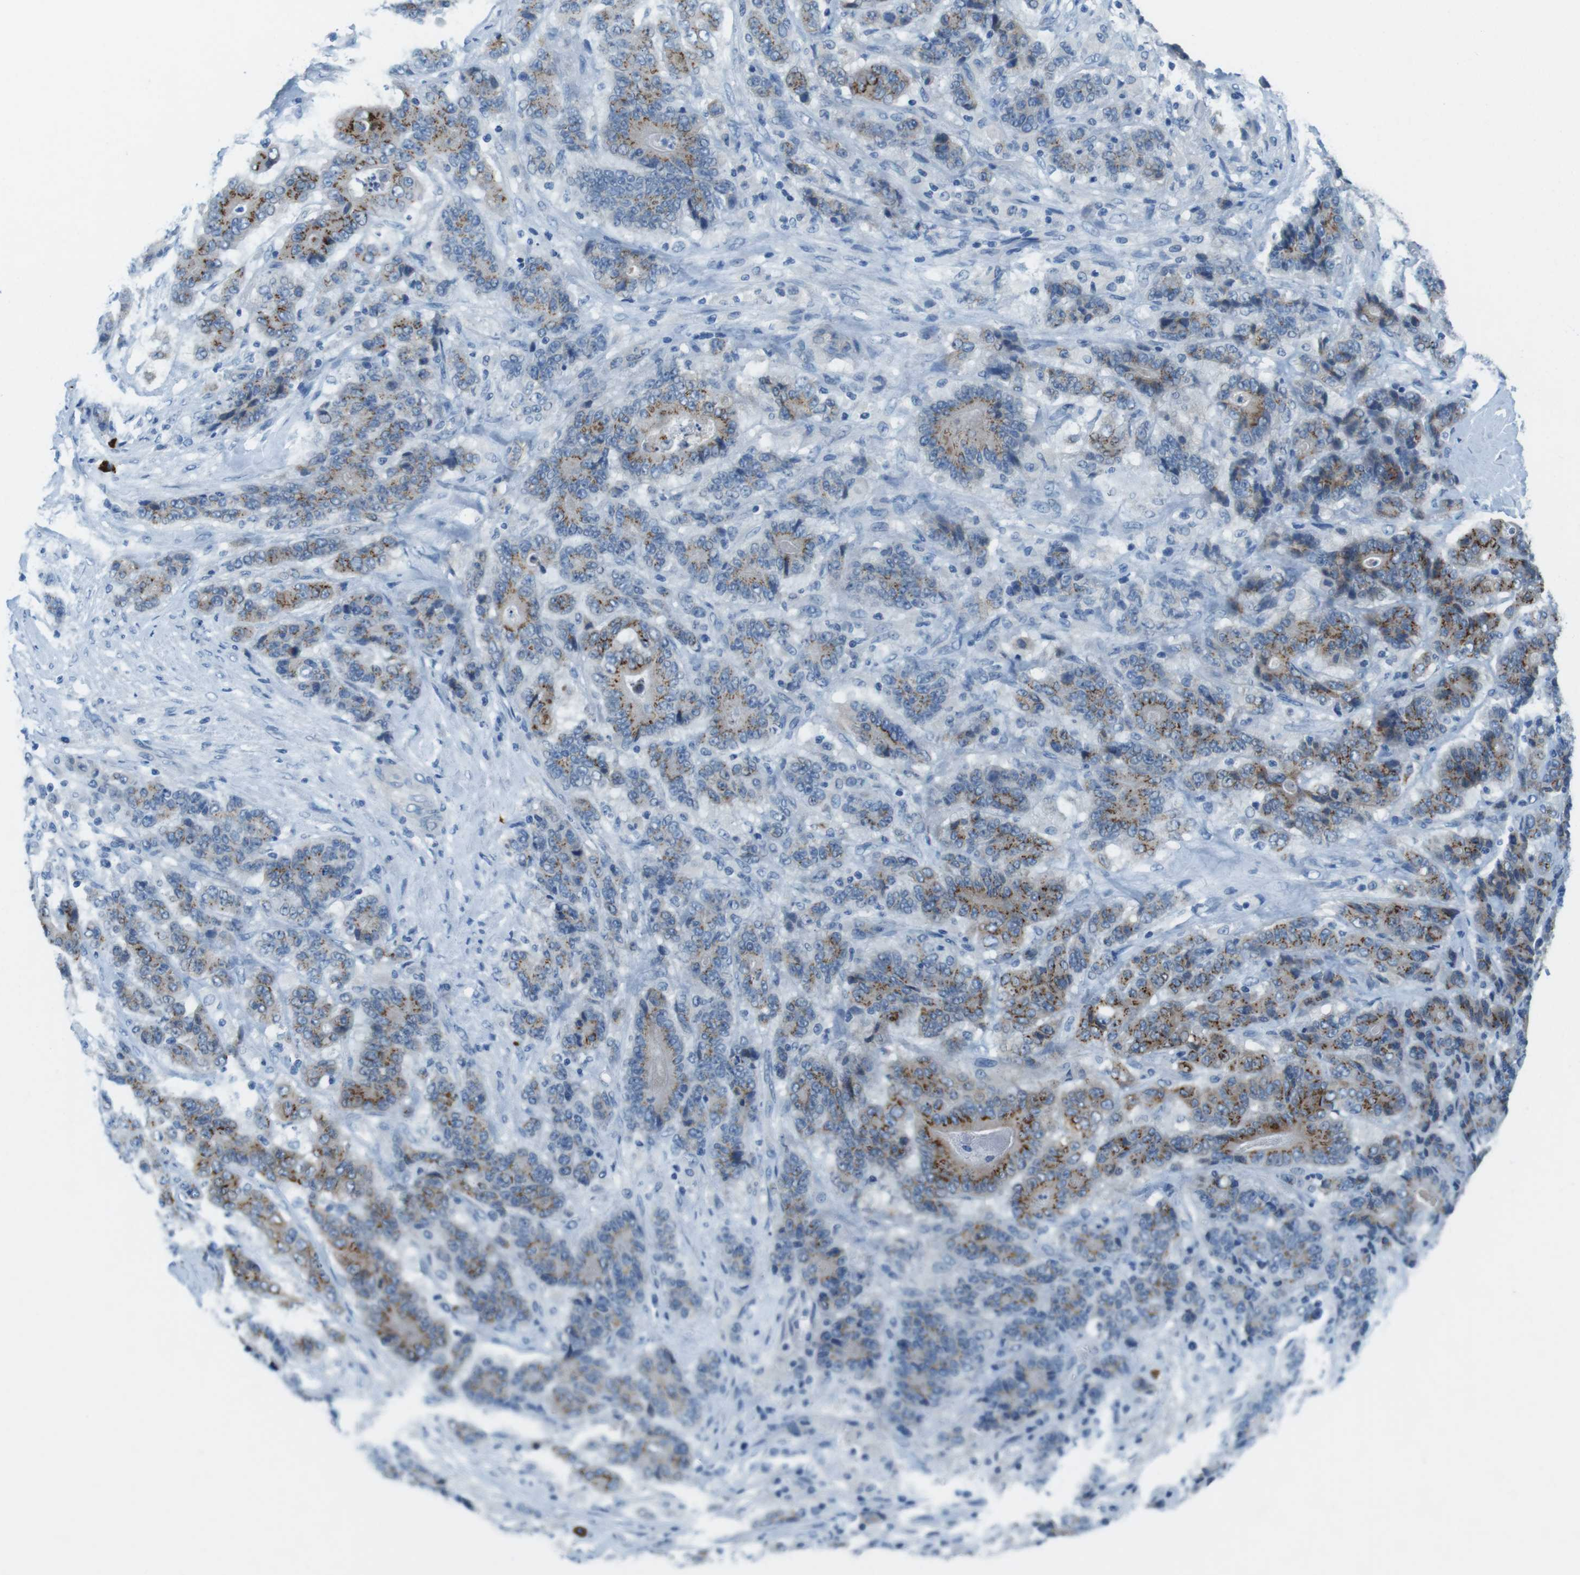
{"staining": {"intensity": "moderate", "quantity": ">75%", "location": "cytoplasmic/membranous"}, "tissue": "stomach cancer", "cell_type": "Tumor cells", "image_type": "cancer", "snomed": [{"axis": "morphology", "description": "Adenocarcinoma, NOS"}, {"axis": "topography", "description": "Stomach"}], "caption": "Protein expression analysis of stomach cancer reveals moderate cytoplasmic/membranous positivity in approximately >75% of tumor cells. The staining was performed using DAB to visualize the protein expression in brown, while the nuclei were stained in blue with hematoxylin (Magnification: 20x).", "gene": "SLC35A3", "patient": {"sex": "female", "age": 73}}